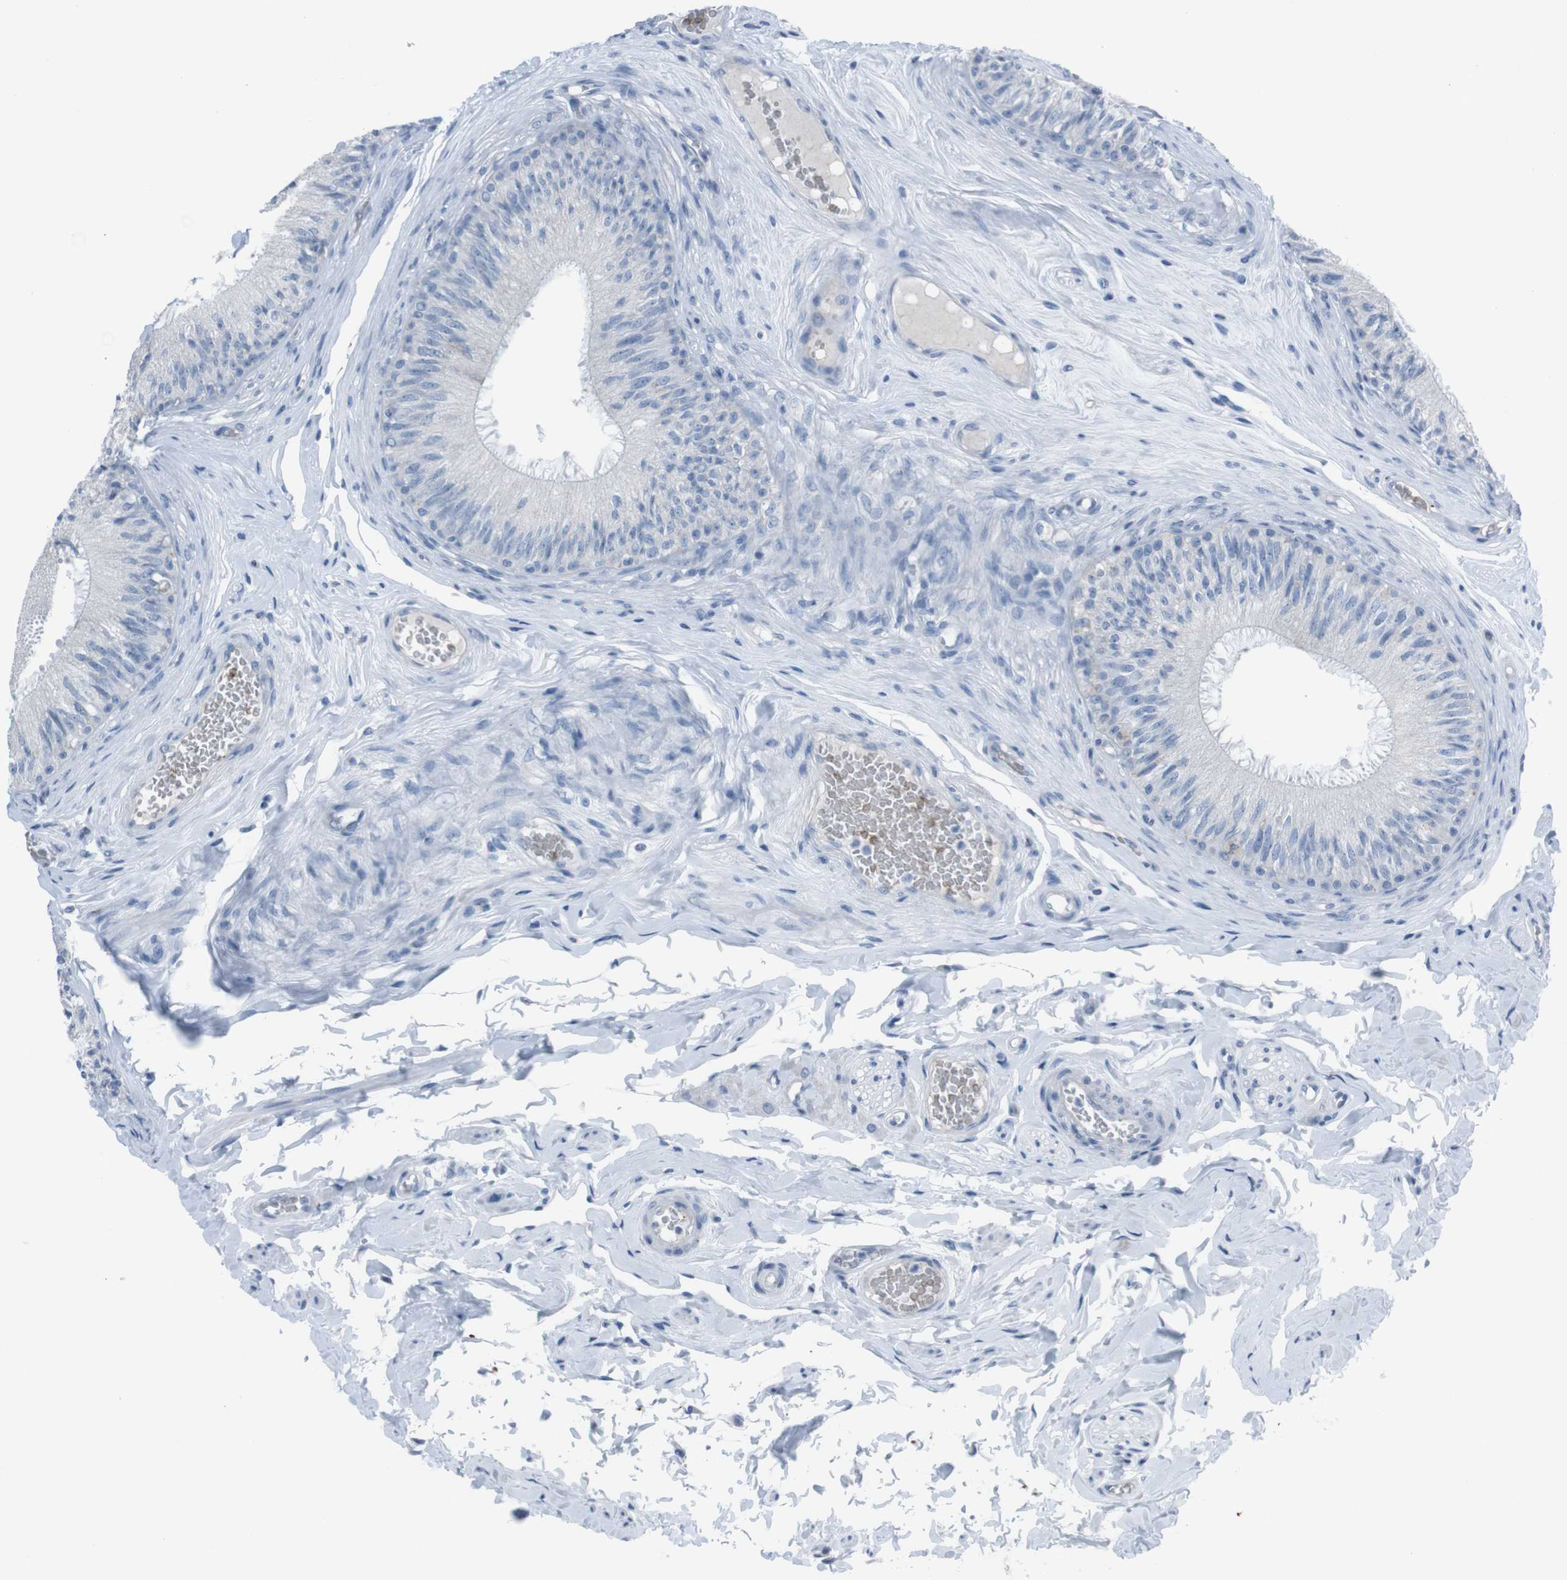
{"staining": {"intensity": "weak", "quantity": "<25%", "location": "cytoplasmic/membranous"}, "tissue": "epididymis", "cell_type": "Glandular cells", "image_type": "normal", "snomed": [{"axis": "morphology", "description": "Normal tissue, NOS"}, {"axis": "topography", "description": "Testis"}, {"axis": "topography", "description": "Epididymis"}], "caption": "High magnification brightfield microscopy of unremarkable epididymis stained with DAB (brown) and counterstained with hematoxylin (blue): glandular cells show no significant staining. (DAB IHC, high magnification).", "gene": "ST6GAL1", "patient": {"sex": "male", "age": 36}}